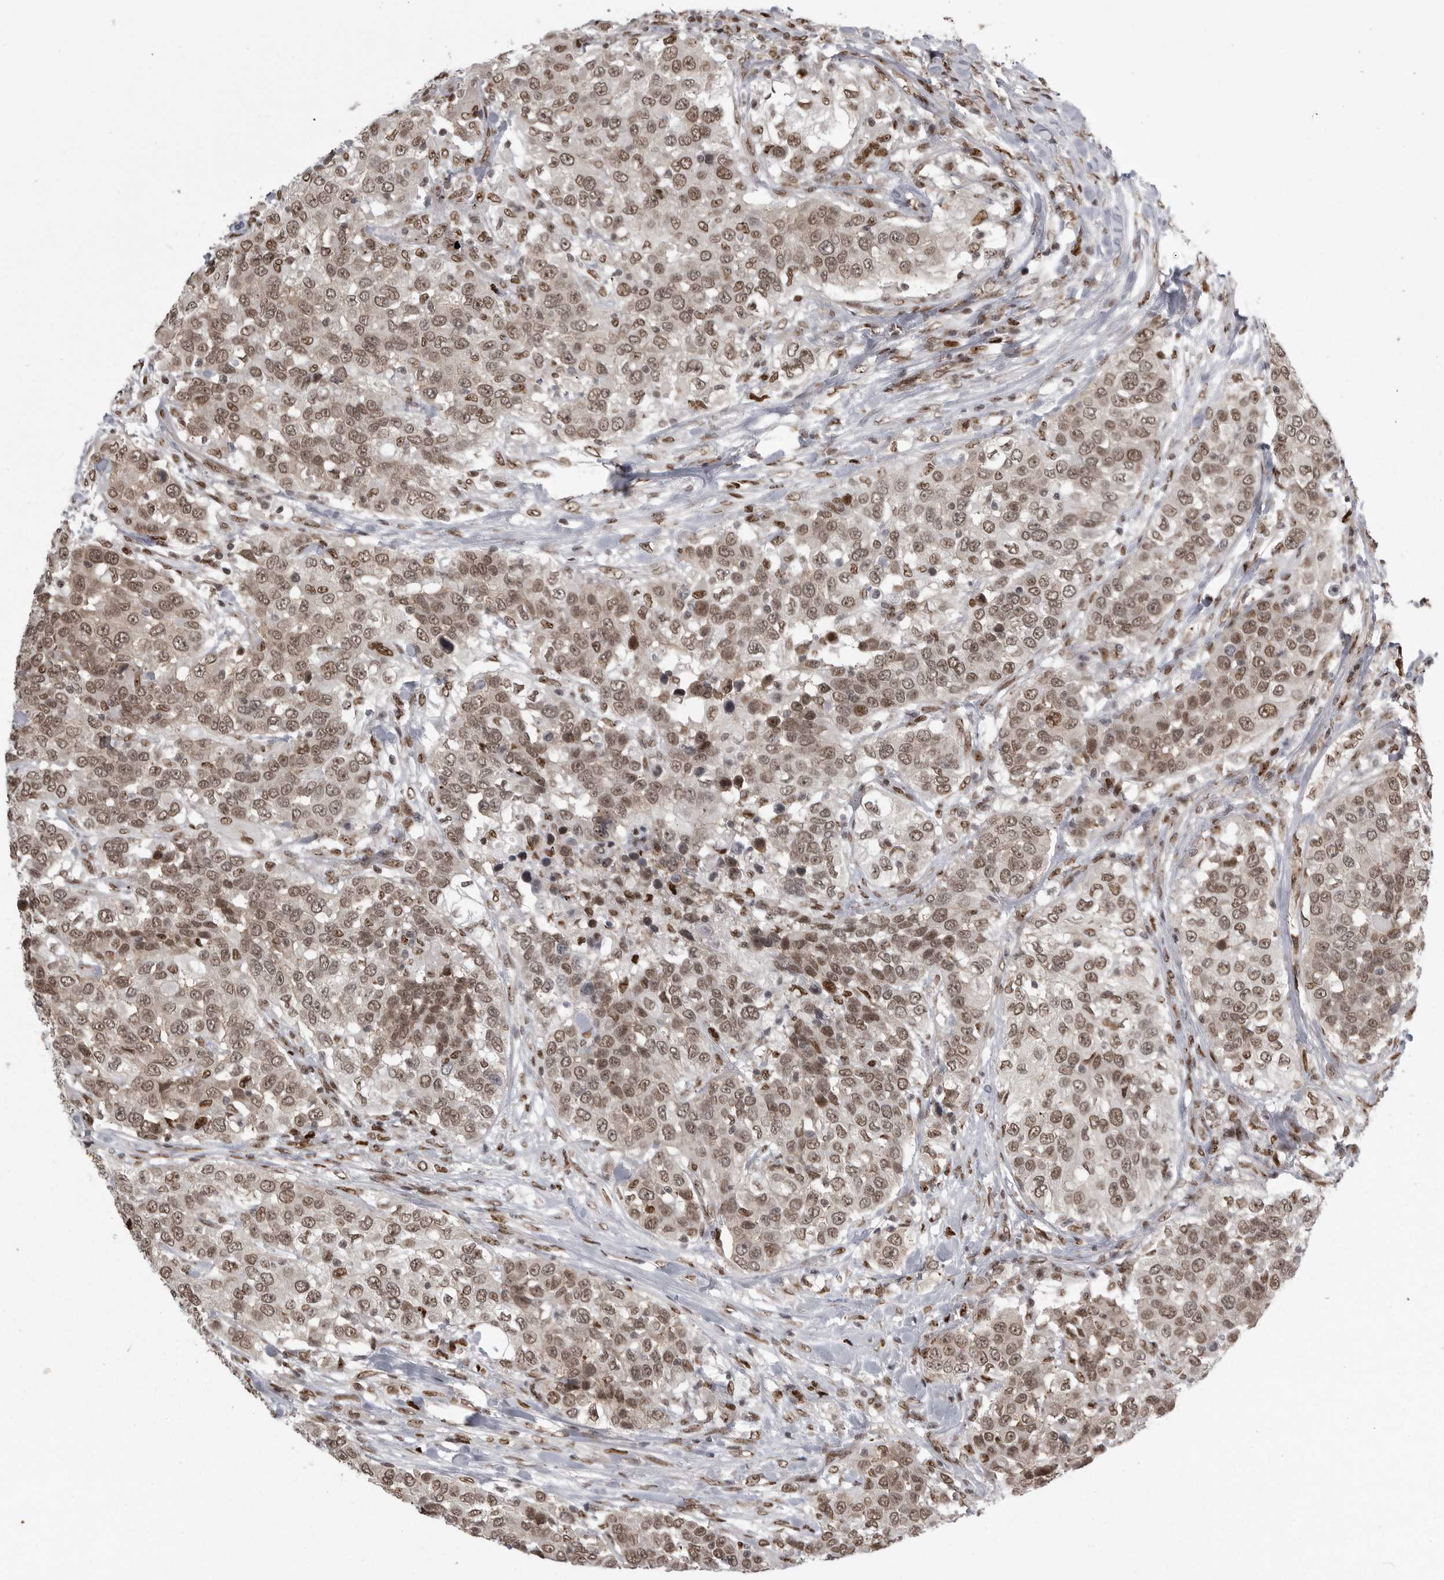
{"staining": {"intensity": "moderate", "quantity": ">75%", "location": "nuclear"}, "tissue": "urothelial cancer", "cell_type": "Tumor cells", "image_type": "cancer", "snomed": [{"axis": "morphology", "description": "Urothelial carcinoma, High grade"}, {"axis": "topography", "description": "Urinary bladder"}], "caption": "Moderate nuclear protein positivity is identified in approximately >75% of tumor cells in urothelial cancer. The staining was performed using DAB (3,3'-diaminobenzidine) to visualize the protein expression in brown, while the nuclei were stained in blue with hematoxylin (Magnification: 20x).", "gene": "YAF2", "patient": {"sex": "female", "age": 80}}